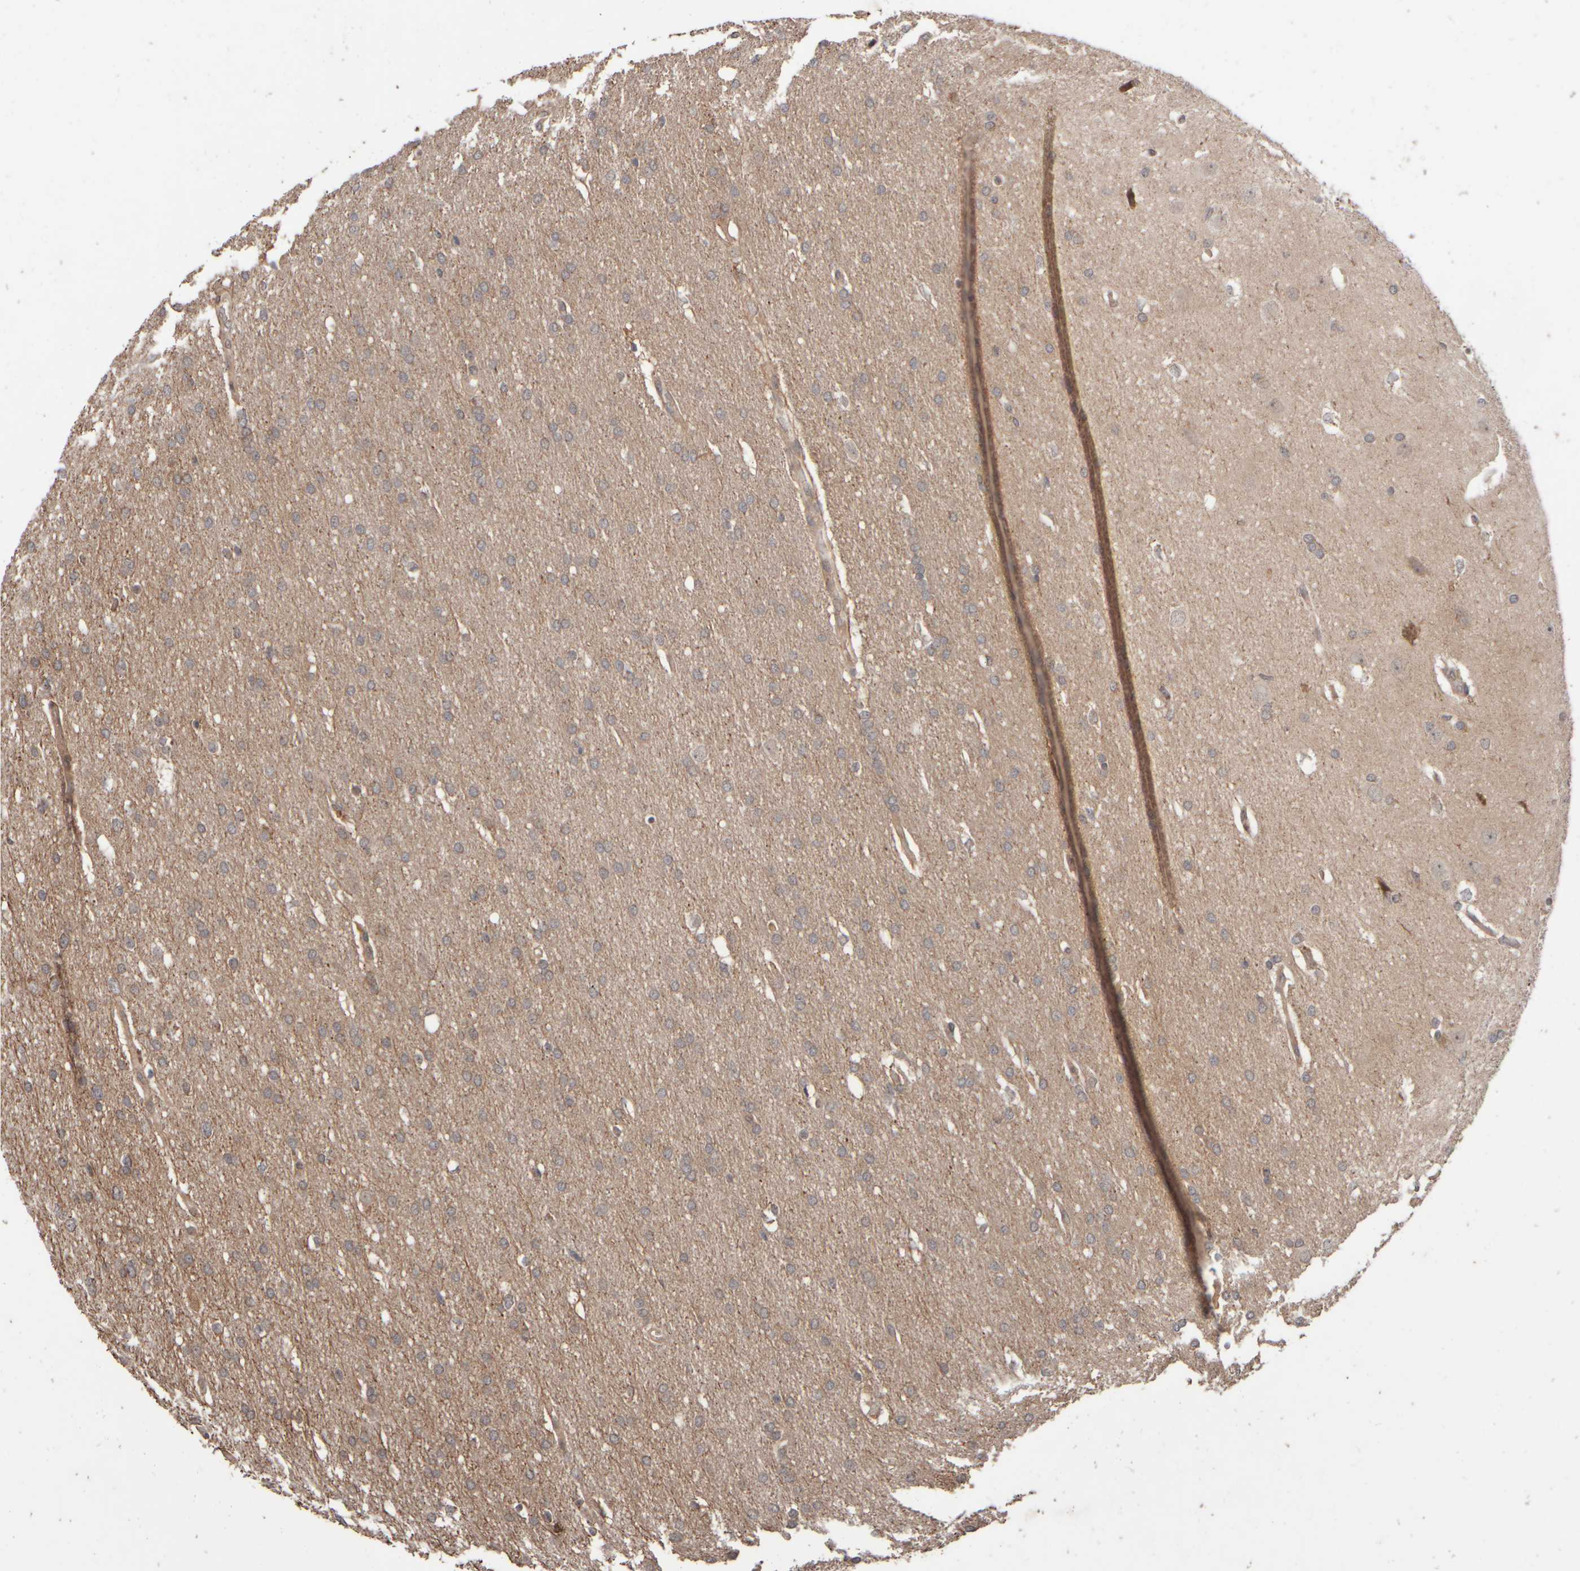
{"staining": {"intensity": "weak", "quantity": "25%-75%", "location": "cytoplasmic/membranous"}, "tissue": "glioma", "cell_type": "Tumor cells", "image_type": "cancer", "snomed": [{"axis": "morphology", "description": "Glioma, malignant, Low grade"}, {"axis": "topography", "description": "Brain"}], "caption": "Weak cytoplasmic/membranous expression for a protein is seen in about 25%-75% of tumor cells of glioma using immunohistochemistry (IHC).", "gene": "ABHD11", "patient": {"sex": "female", "age": 37}}